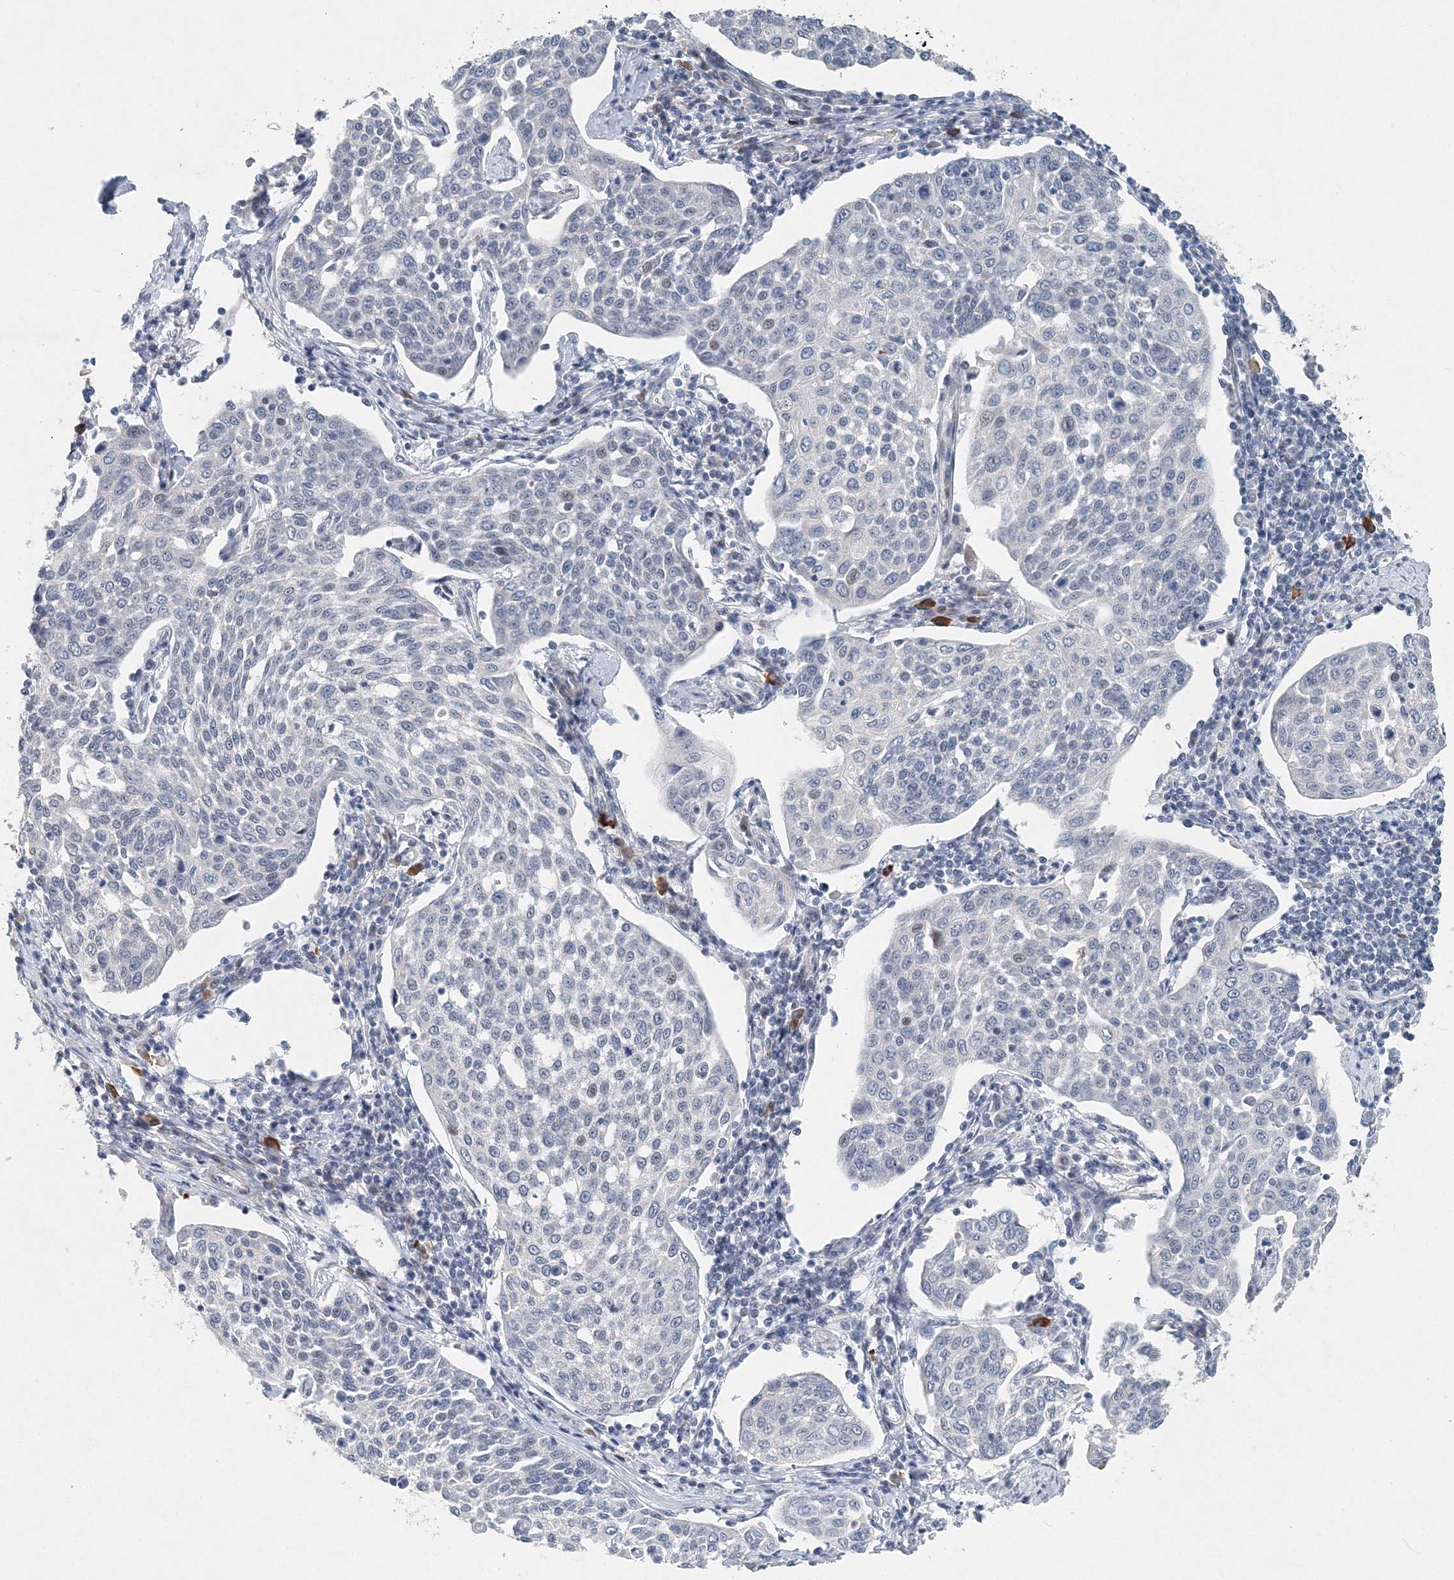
{"staining": {"intensity": "negative", "quantity": "none", "location": "none"}, "tissue": "cervical cancer", "cell_type": "Tumor cells", "image_type": "cancer", "snomed": [{"axis": "morphology", "description": "Squamous cell carcinoma, NOS"}, {"axis": "topography", "description": "Cervix"}], "caption": "Protein analysis of squamous cell carcinoma (cervical) reveals no significant staining in tumor cells.", "gene": "UIMC1", "patient": {"sex": "female", "age": 34}}